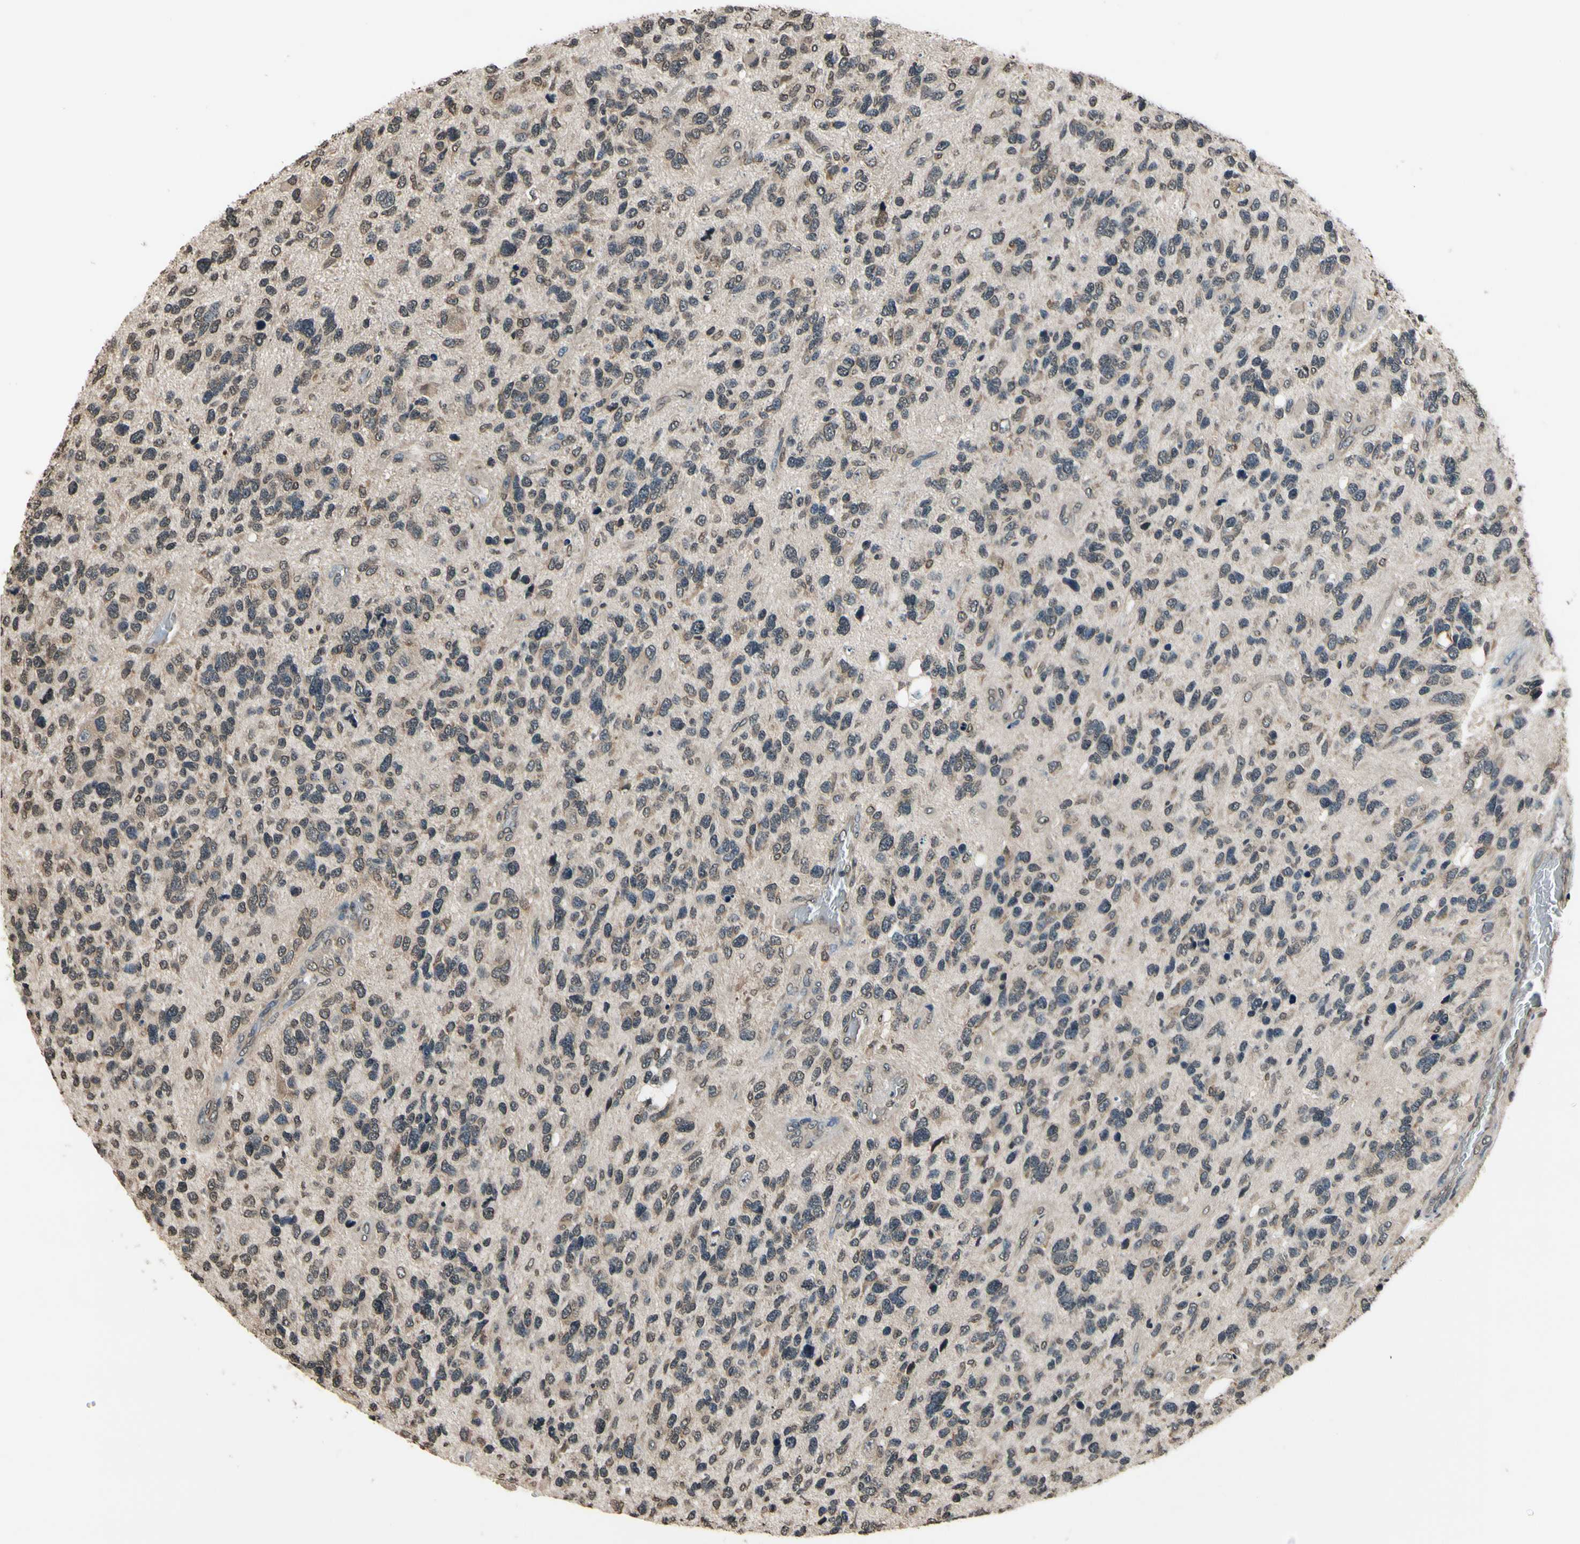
{"staining": {"intensity": "negative", "quantity": "none", "location": "none"}, "tissue": "glioma", "cell_type": "Tumor cells", "image_type": "cancer", "snomed": [{"axis": "morphology", "description": "Glioma, malignant, High grade"}, {"axis": "topography", "description": "Brain"}], "caption": "Protein analysis of malignant high-grade glioma reveals no significant staining in tumor cells.", "gene": "GCLC", "patient": {"sex": "female", "age": 58}}